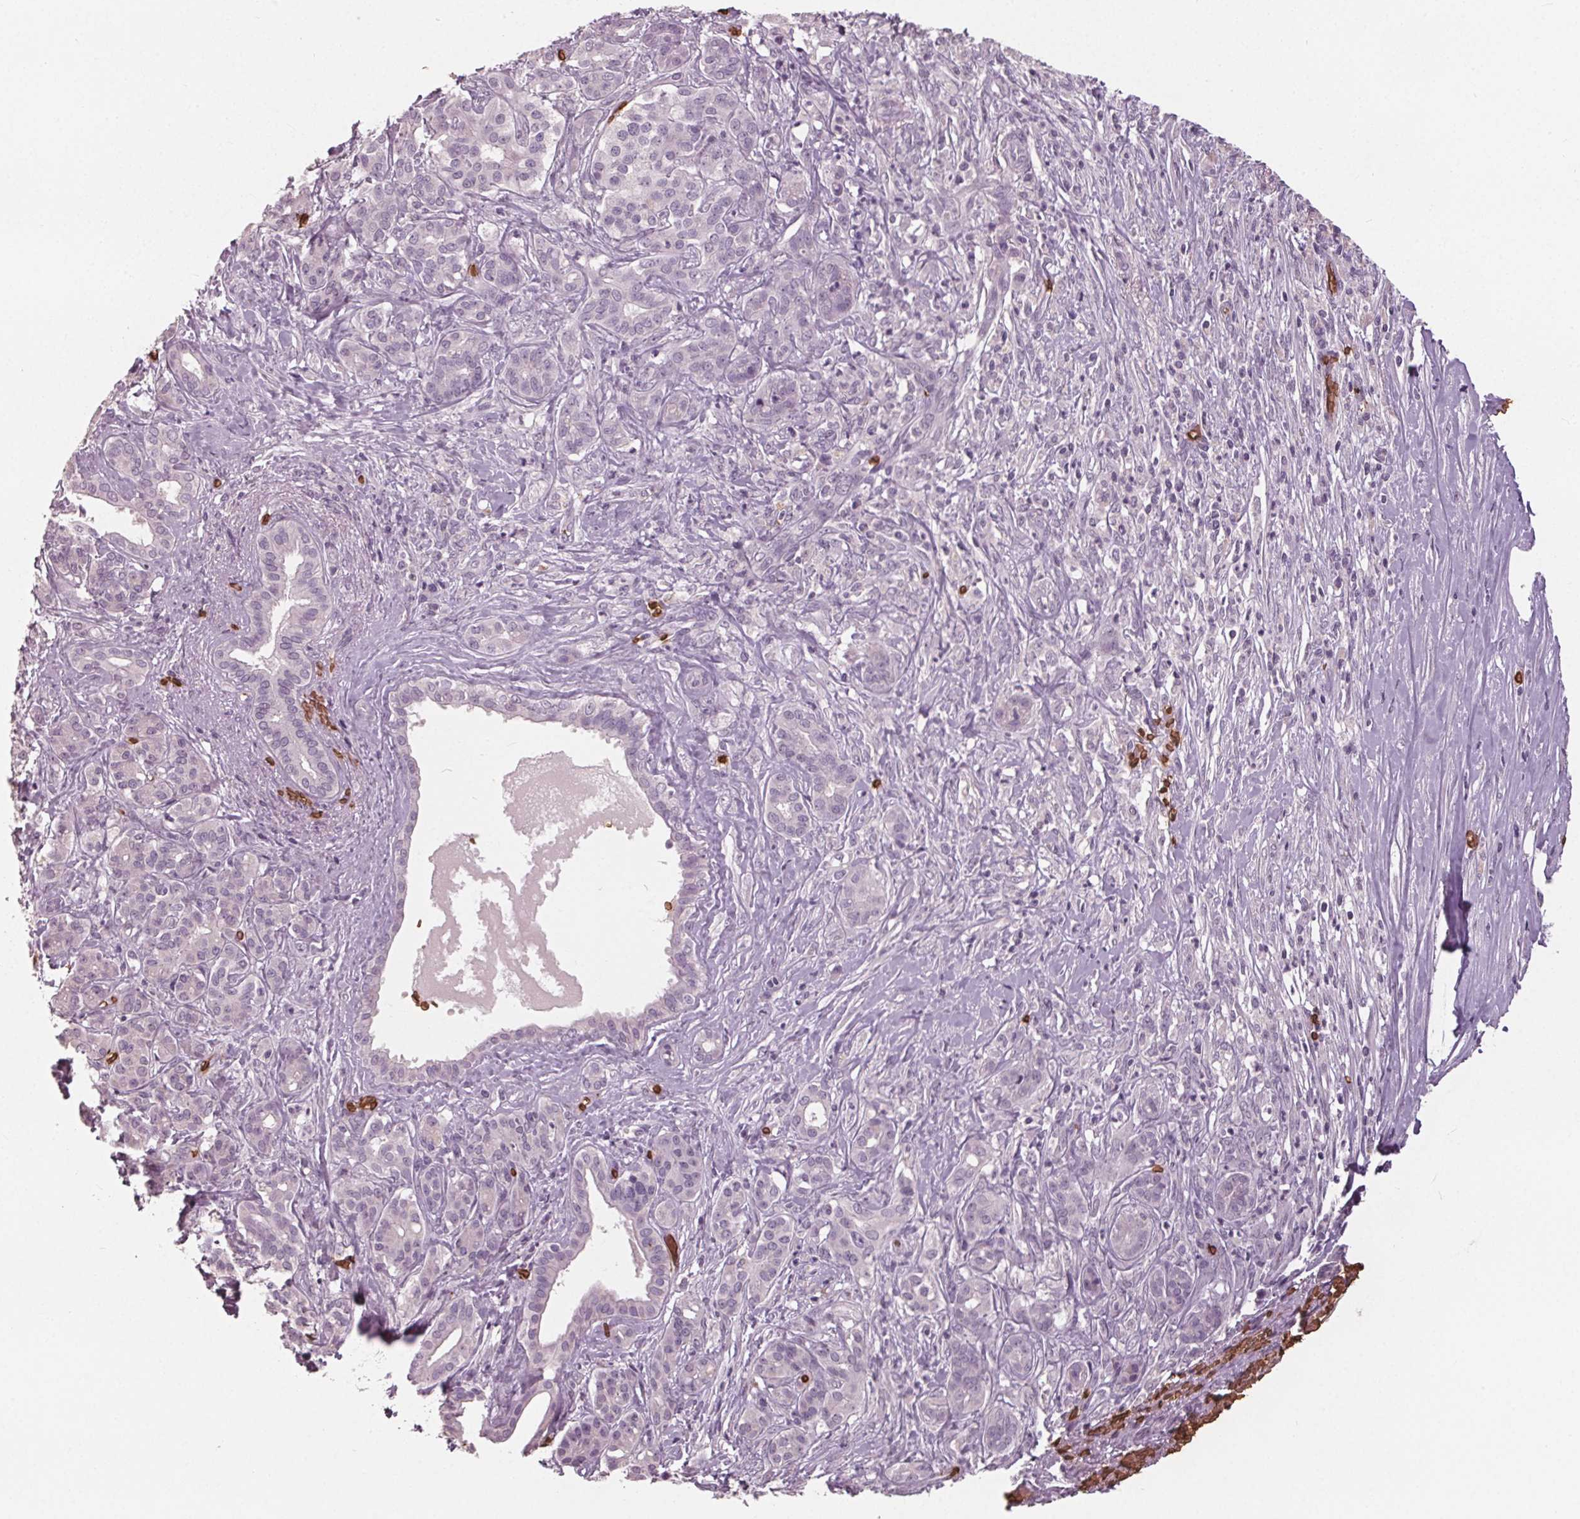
{"staining": {"intensity": "negative", "quantity": "none", "location": "none"}, "tissue": "pancreatic cancer", "cell_type": "Tumor cells", "image_type": "cancer", "snomed": [{"axis": "morphology", "description": "Normal tissue, NOS"}, {"axis": "morphology", "description": "Inflammation, NOS"}, {"axis": "morphology", "description": "Adenocarcinoma, NOS"}, {"axis": "topography", "description": "Pancreas"}], "caption": "Pancreatic cancer was stained to show a protein in brown. There is no significant expression in tumor cells.", "gene": "SLC4A1", "patient": {"sex": "male", "age": 57}}